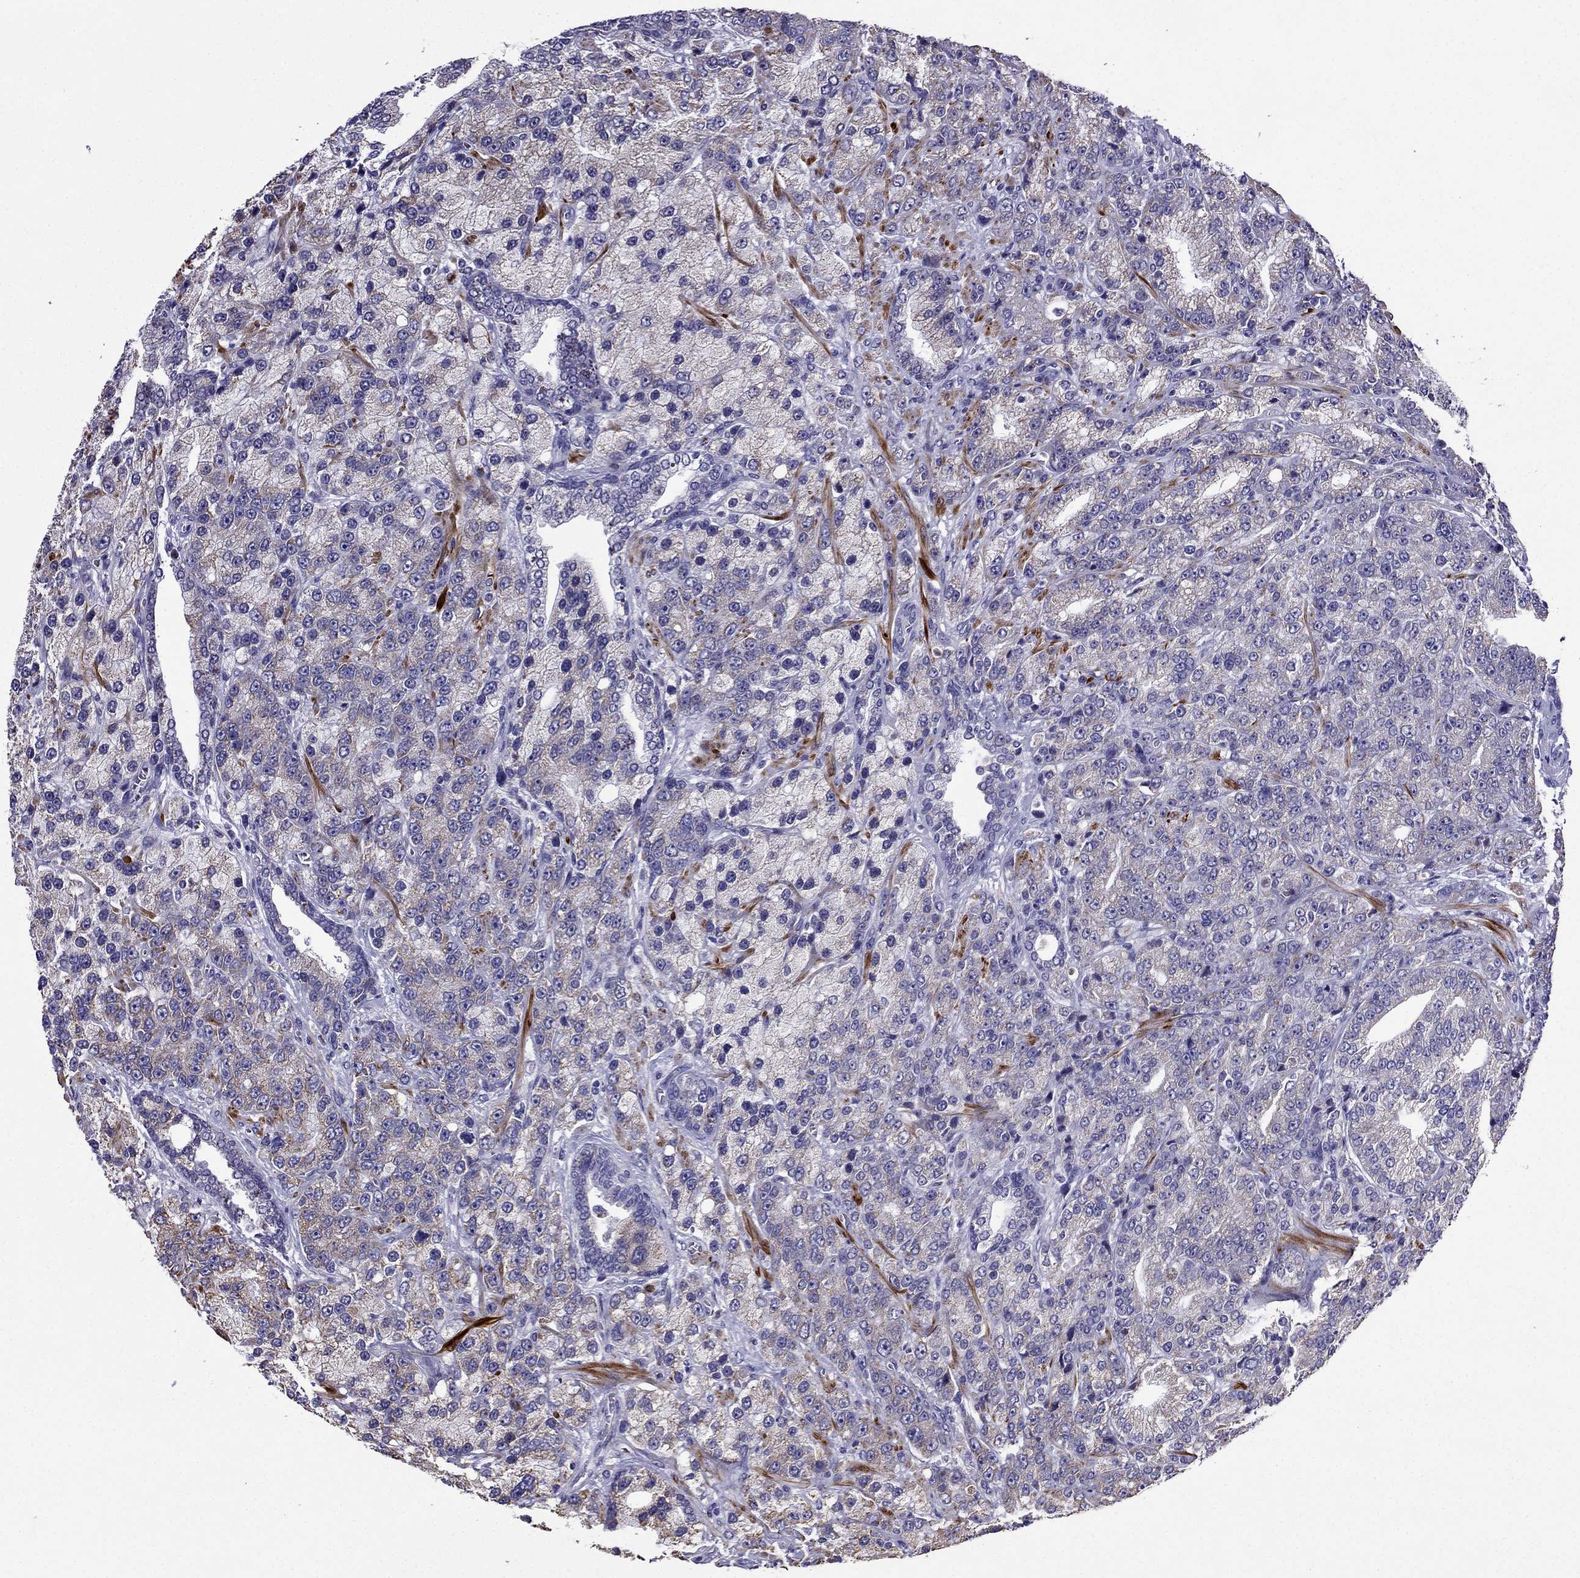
{"staining": {"intensity": "weak", "quantity": "25%-75%", "location": "cytoplasmic/membranous"}, "tissue": "prostate cancer", "cell_type": "Tumor cells", "image_type": "cancer", "snomed": [{"axis": "morphology", "description": "Adenocarcinoma, NOS"}, {"axis": "topography", "description": "Prostate"}], "caption": "Weak cytoplasmic/membranous protein positivity is identified in about 25%-75% of tumor cells in prostate adenocarcinoma. The staining is performed using DAB (3,3'-diaminobenzidine) brown chromogen to label protein expression. The nuclei are counter-stained blue using hematoxylin.", "gene": "DSC1", "patient": {"sex": "male", "age": 63}}